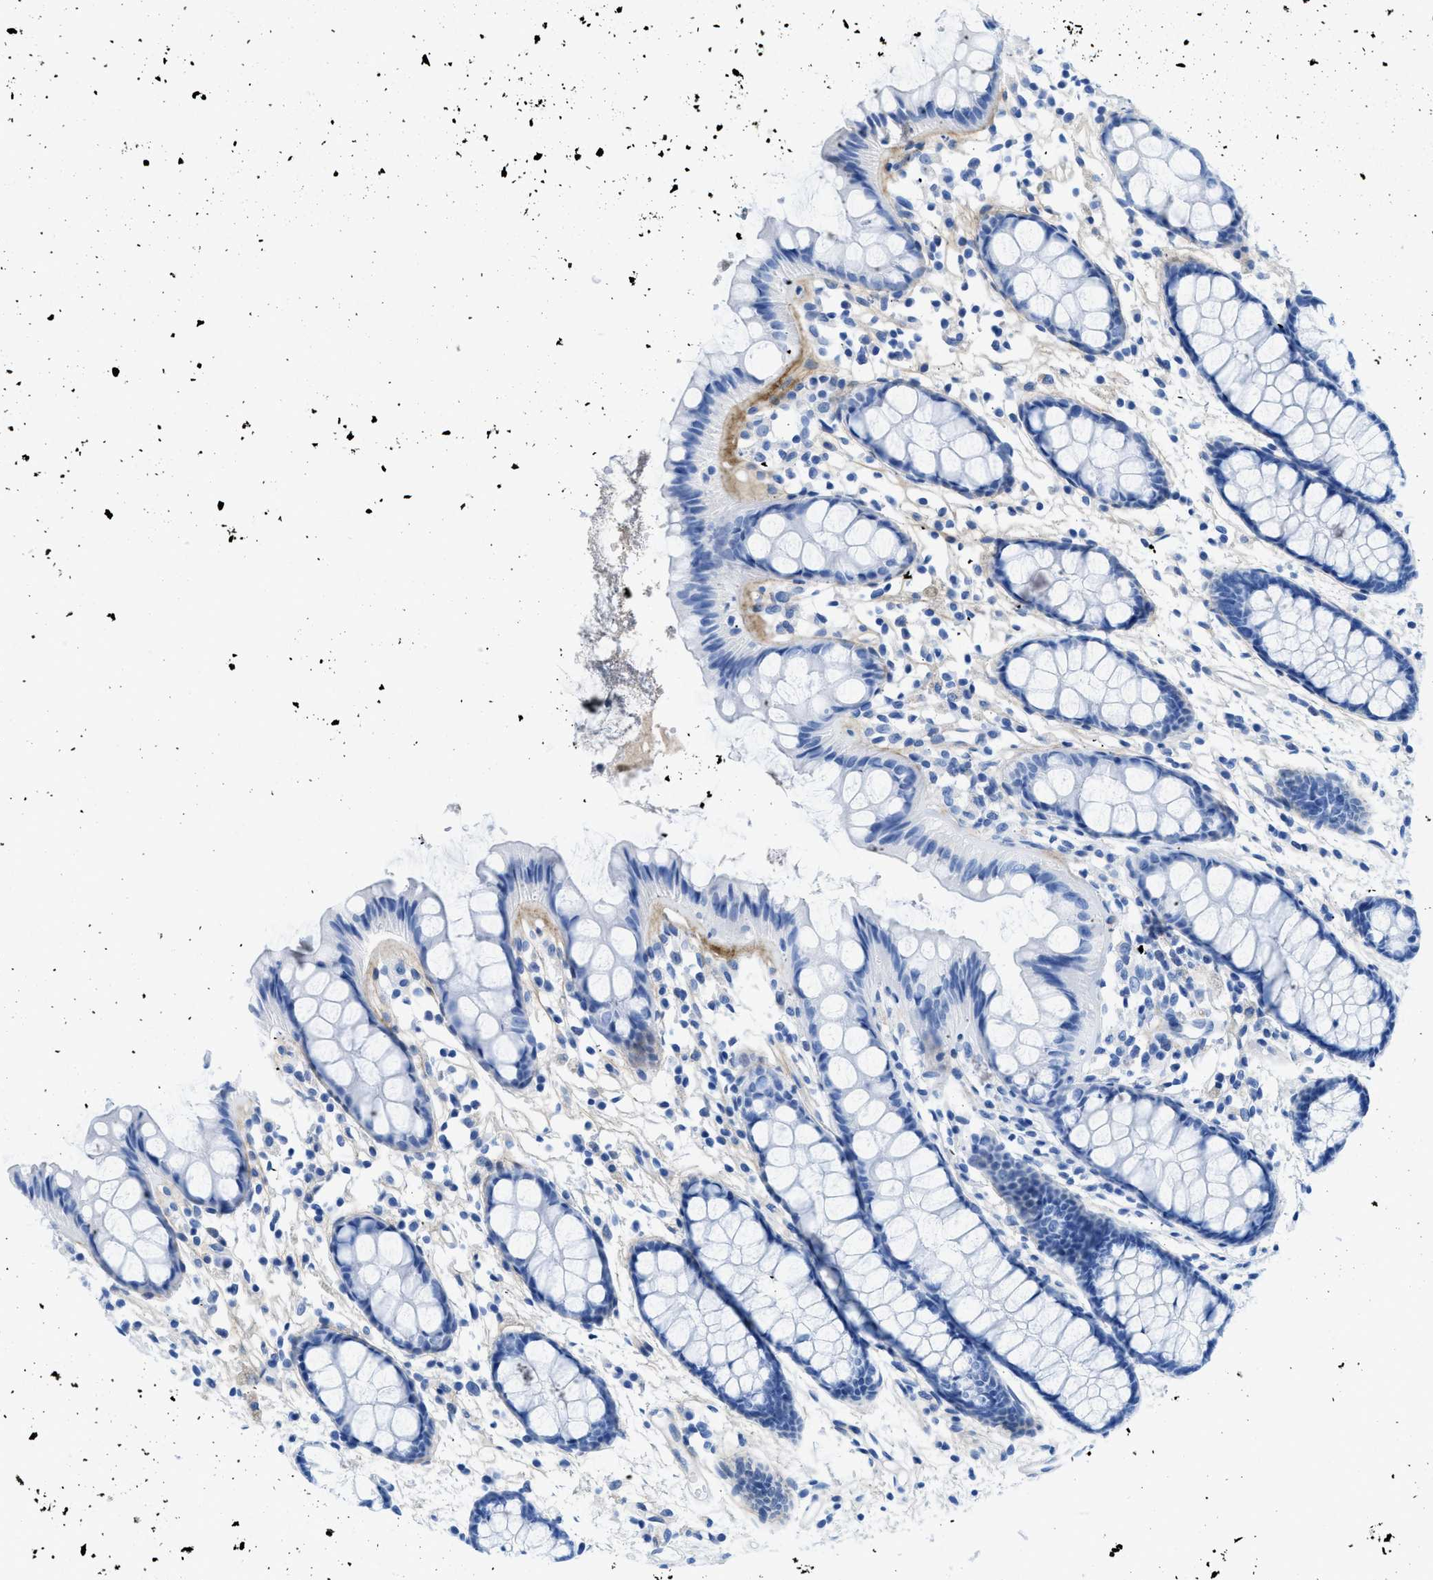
{"staining": {"intensity": "negative", "quantity": "none", "location": "none"}, "tissue": "rectum", "cell_type": "Glandular cells", "image_type": "normal", "snomed": [{"axis": "morphology", "description": "Normal tissue, NOS"}, {"axis": "topography", "description": "Rectum"}], "caption": "High magnification brightfield microscopy of benign rectum stained with DAB (3,3'-diaminobenzidine) (brown) and counterstained with hematoxylin (blue): glandular cells show no significant positivity. (Stains: DAB (3,3'-diaminobenzidine) immunohistochemistry with hematoxylin counter stain, Microscopy: brightfield microscopy at high magnification).", "gene": "COL3A1", "patient": {"sex": "female", "age": 66}}